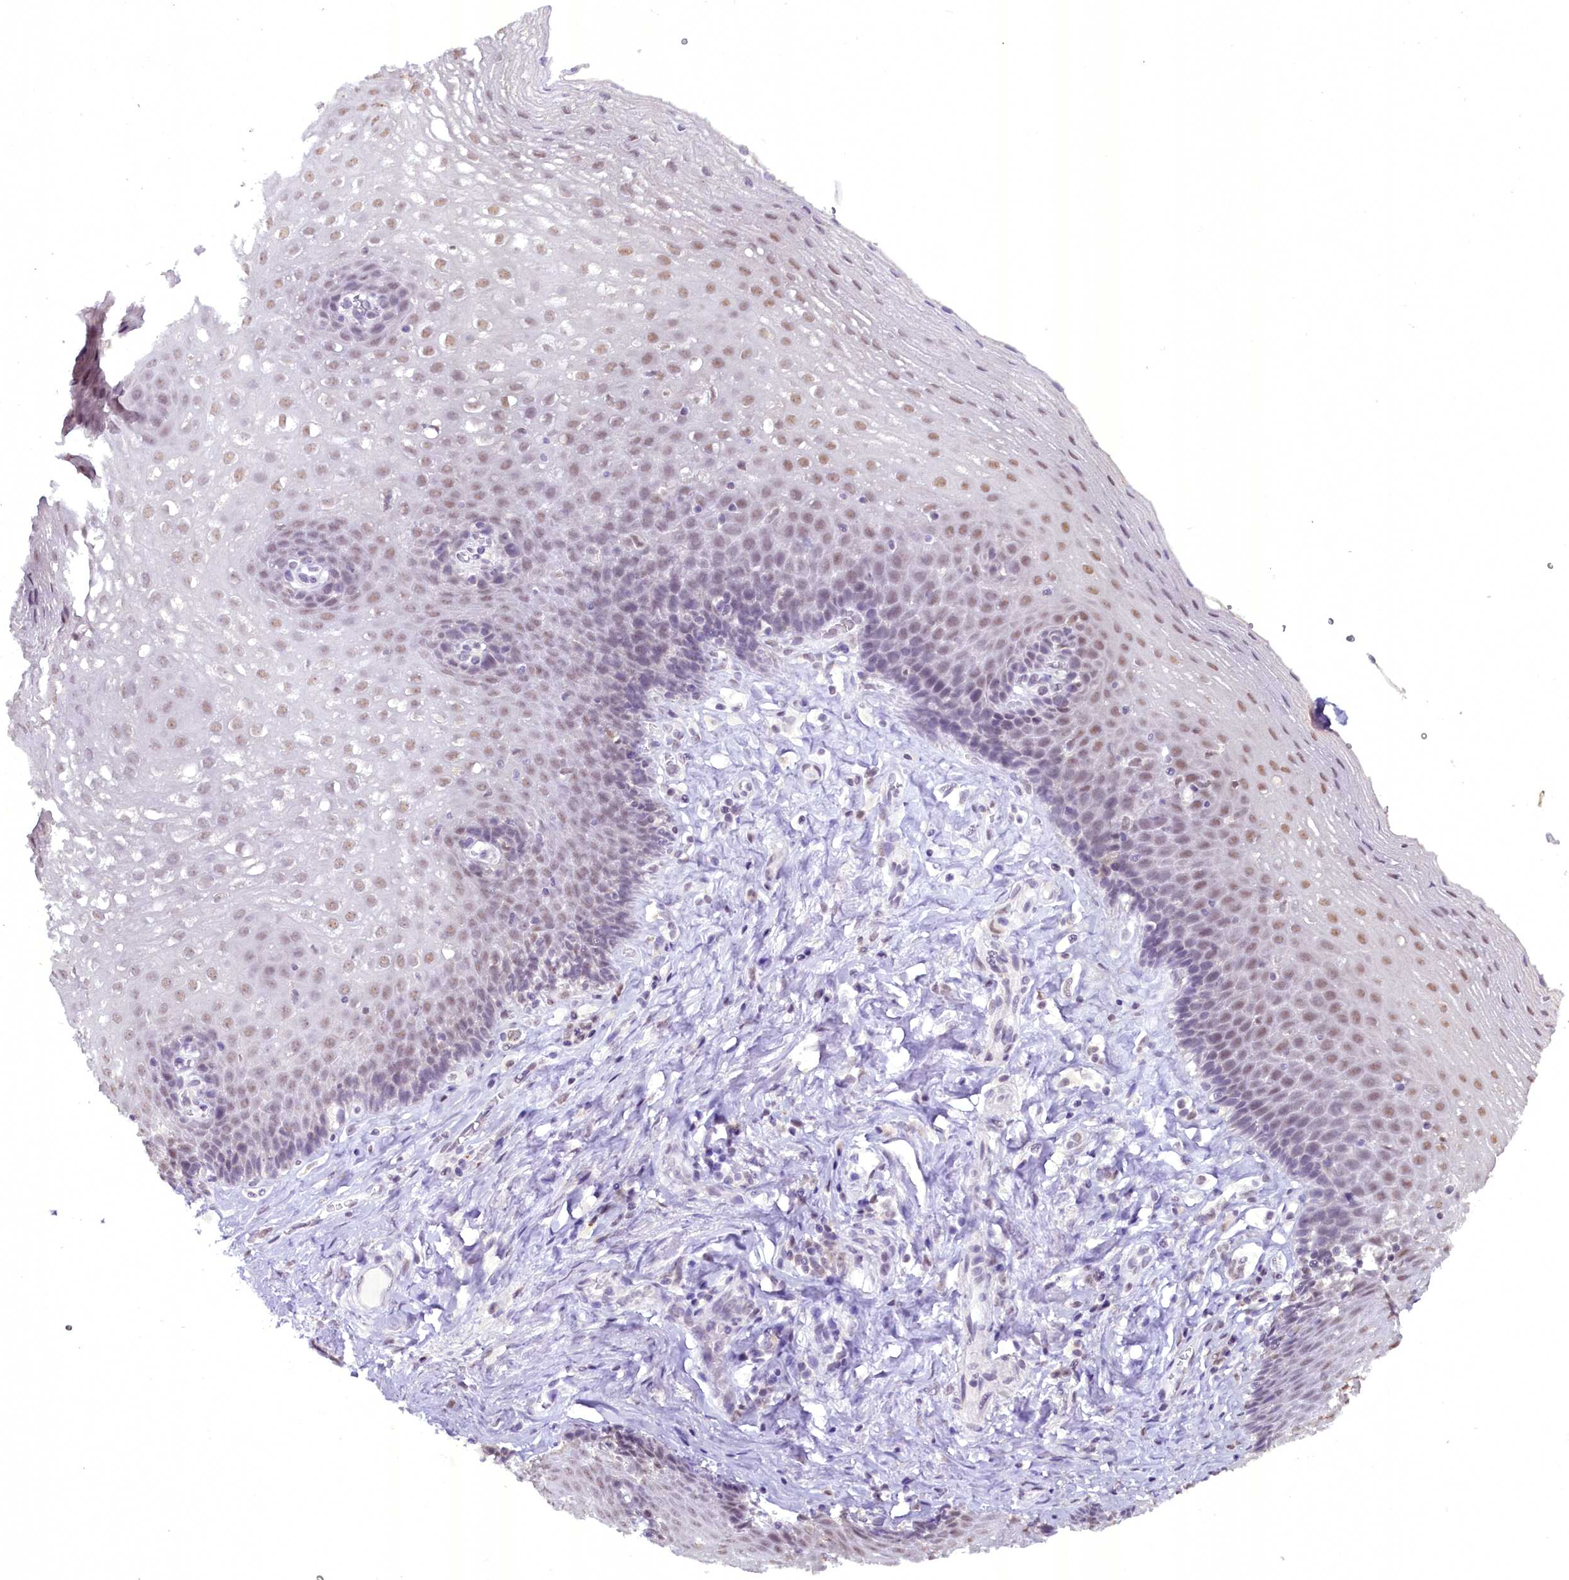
{"staining": {"intensity": "weak", "quantity": "25%-75%", "location": "nuclear"}, "tissue": "esophagus", "cell_type": "Squamous epithelial cells", "image_type": "normal", "snomed": [{"axis": "morphology", "description": "Normal tissue, NOS"}, {"axis": "topography", "description": "Esophagus"}], "caption": "Protein staining displays weak nuclear positivity in approximately 25%-75% of squamous epithelial cells in benign esophagus. The staining was performed using DAB to visualize the protein expression in brown, while the nuclei were stained in blue with hematoxylin (Magnification: 20x).", "gene": "NCBP1", "patient": {"sex": "female", "age": 66}}